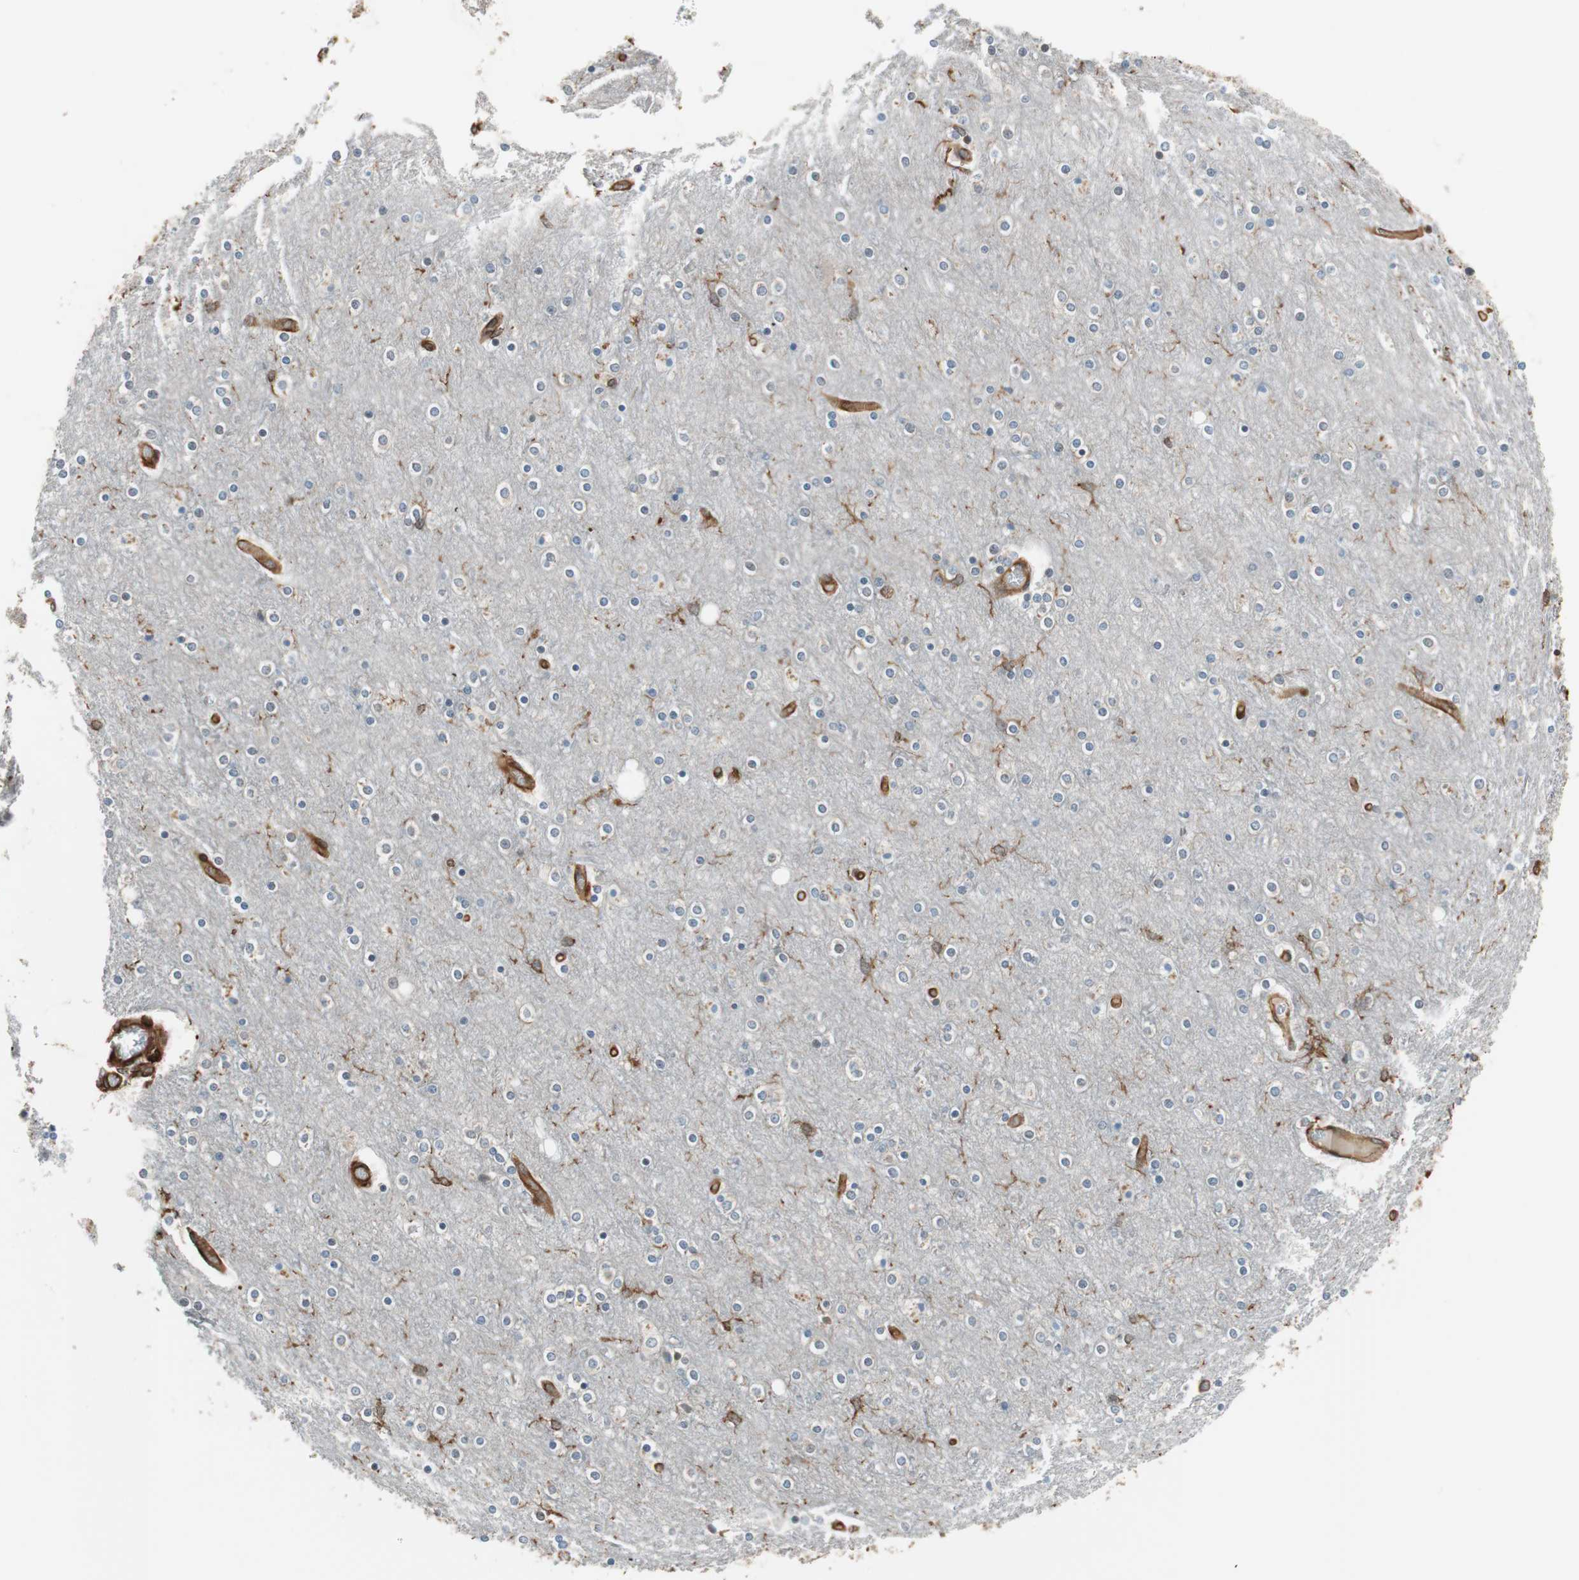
{"staining": {"intensity": "strong", "quantity": ">75%", "location": "cytoplasmic/membranous"}, "tissue": "cerebral cortex", "cell_type": "Endothelial cells", "image_type": "normal", "snomed": [{"axis": "morphology", "description": "Normal tissue, NOS"}, {"axis": "topography", "description": "Cerebral cortex"}], "caption": "Immunohistochemical staining of unremarkable cerebral cortex displays >75% levels of strong cytoplasmic/membranous protein positivity in about >75% of endothelial cells.", "gene": "VASP", "patient": {"sex": "female", "age": 54}}